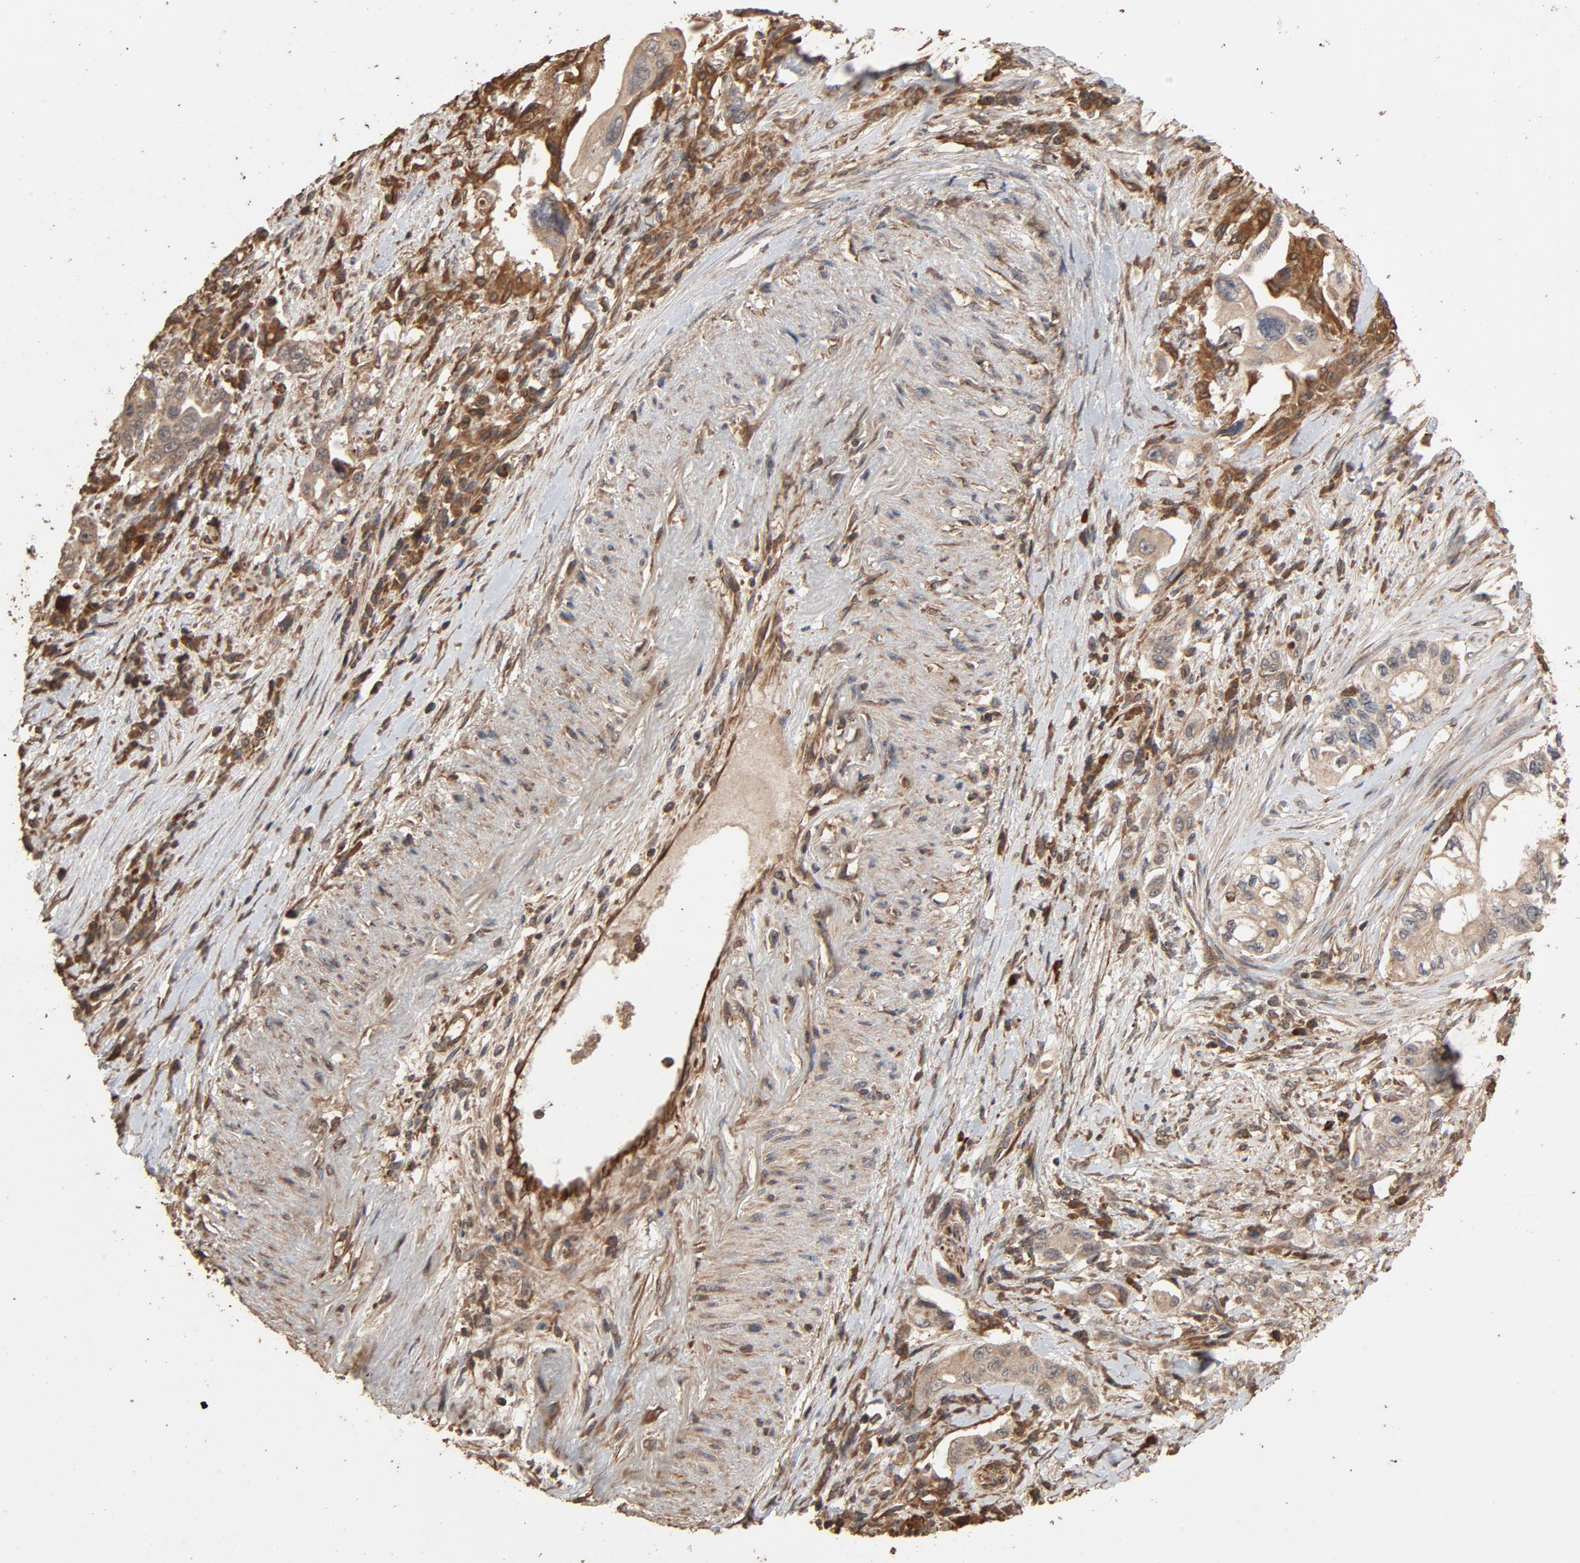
{"staining": {"intensity": "weak", "quantity": ">75%", "location": "cytoplasmic/membranous"}, "tissue": "pancreatic cancer", "cell_type": "Tumor cells", "image_type": "cancer", "snomed": [{"axis": "morphology", "description": "Normal tissue, NOS"}, {"axis": "topography", "description": "Pancreas"}], "caption": "Brown immunohistochemical staining in human pancreatic cancer reveals weak cytoplasmic/membranous expression in approximately >75% of tumor cells. Nuclei are stained in blue.", "gene": "RPS6KA6", "patient": {"sex": "male", "age": 42}}